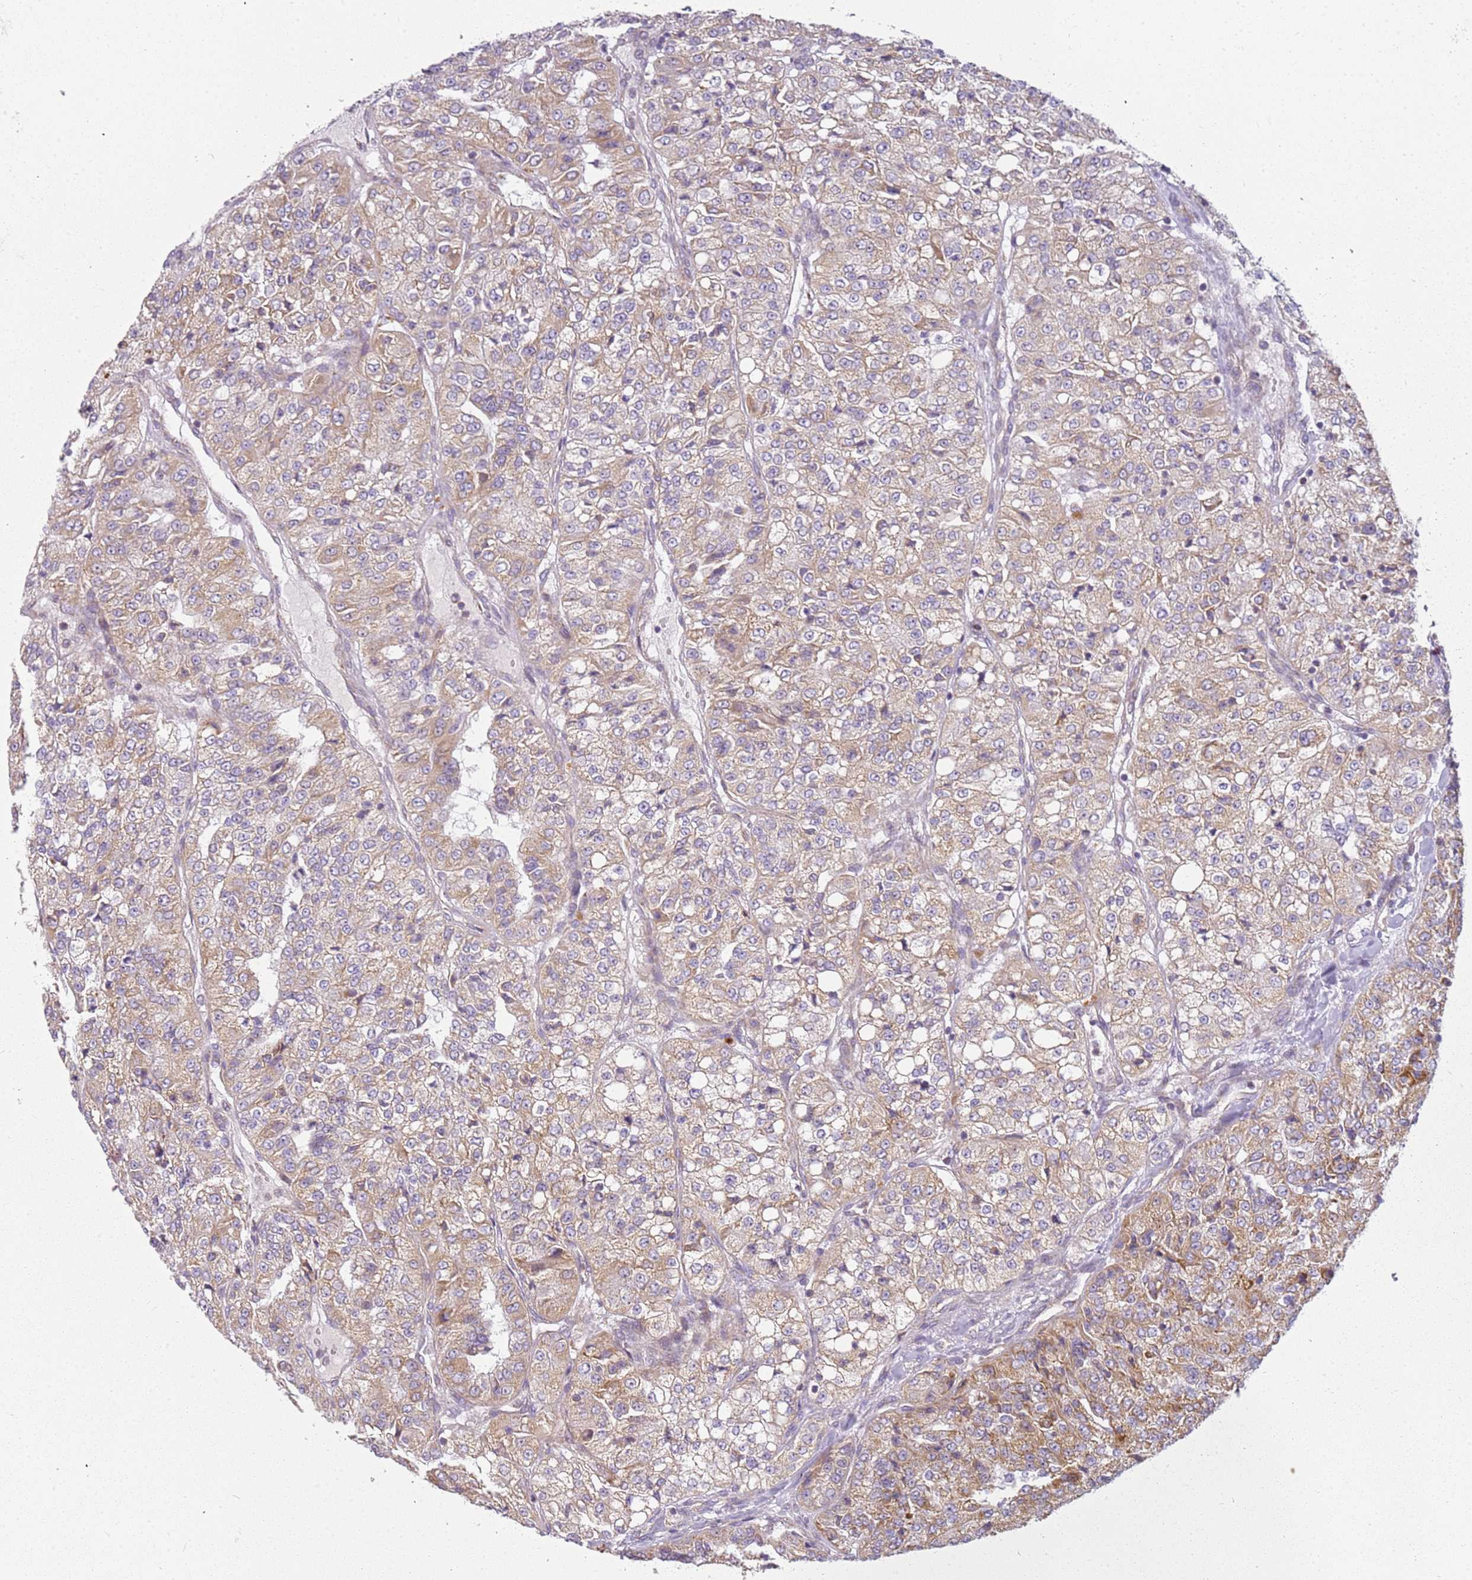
{"staining": {"intensity": "moderate", "quantity": "25%-75%", "location": "cytoplasmic/membranous"}, "tissue": "renal cancer", "cell_type": "Tumor cells", "image_type": "cancer", "snomed": [{"axis": "morphology", "description": "Adenocarcinoma, NOS"}, {"axis": "topography", "description": "Kidney"}], "caption": "The image displays staining of renal cancer, revealing moderate cytoplasmic/membranous protein positivity (brown color) within tumor cells.", "gene": "TMEM200C", "patient": {"sex": "female", "age": 63}}